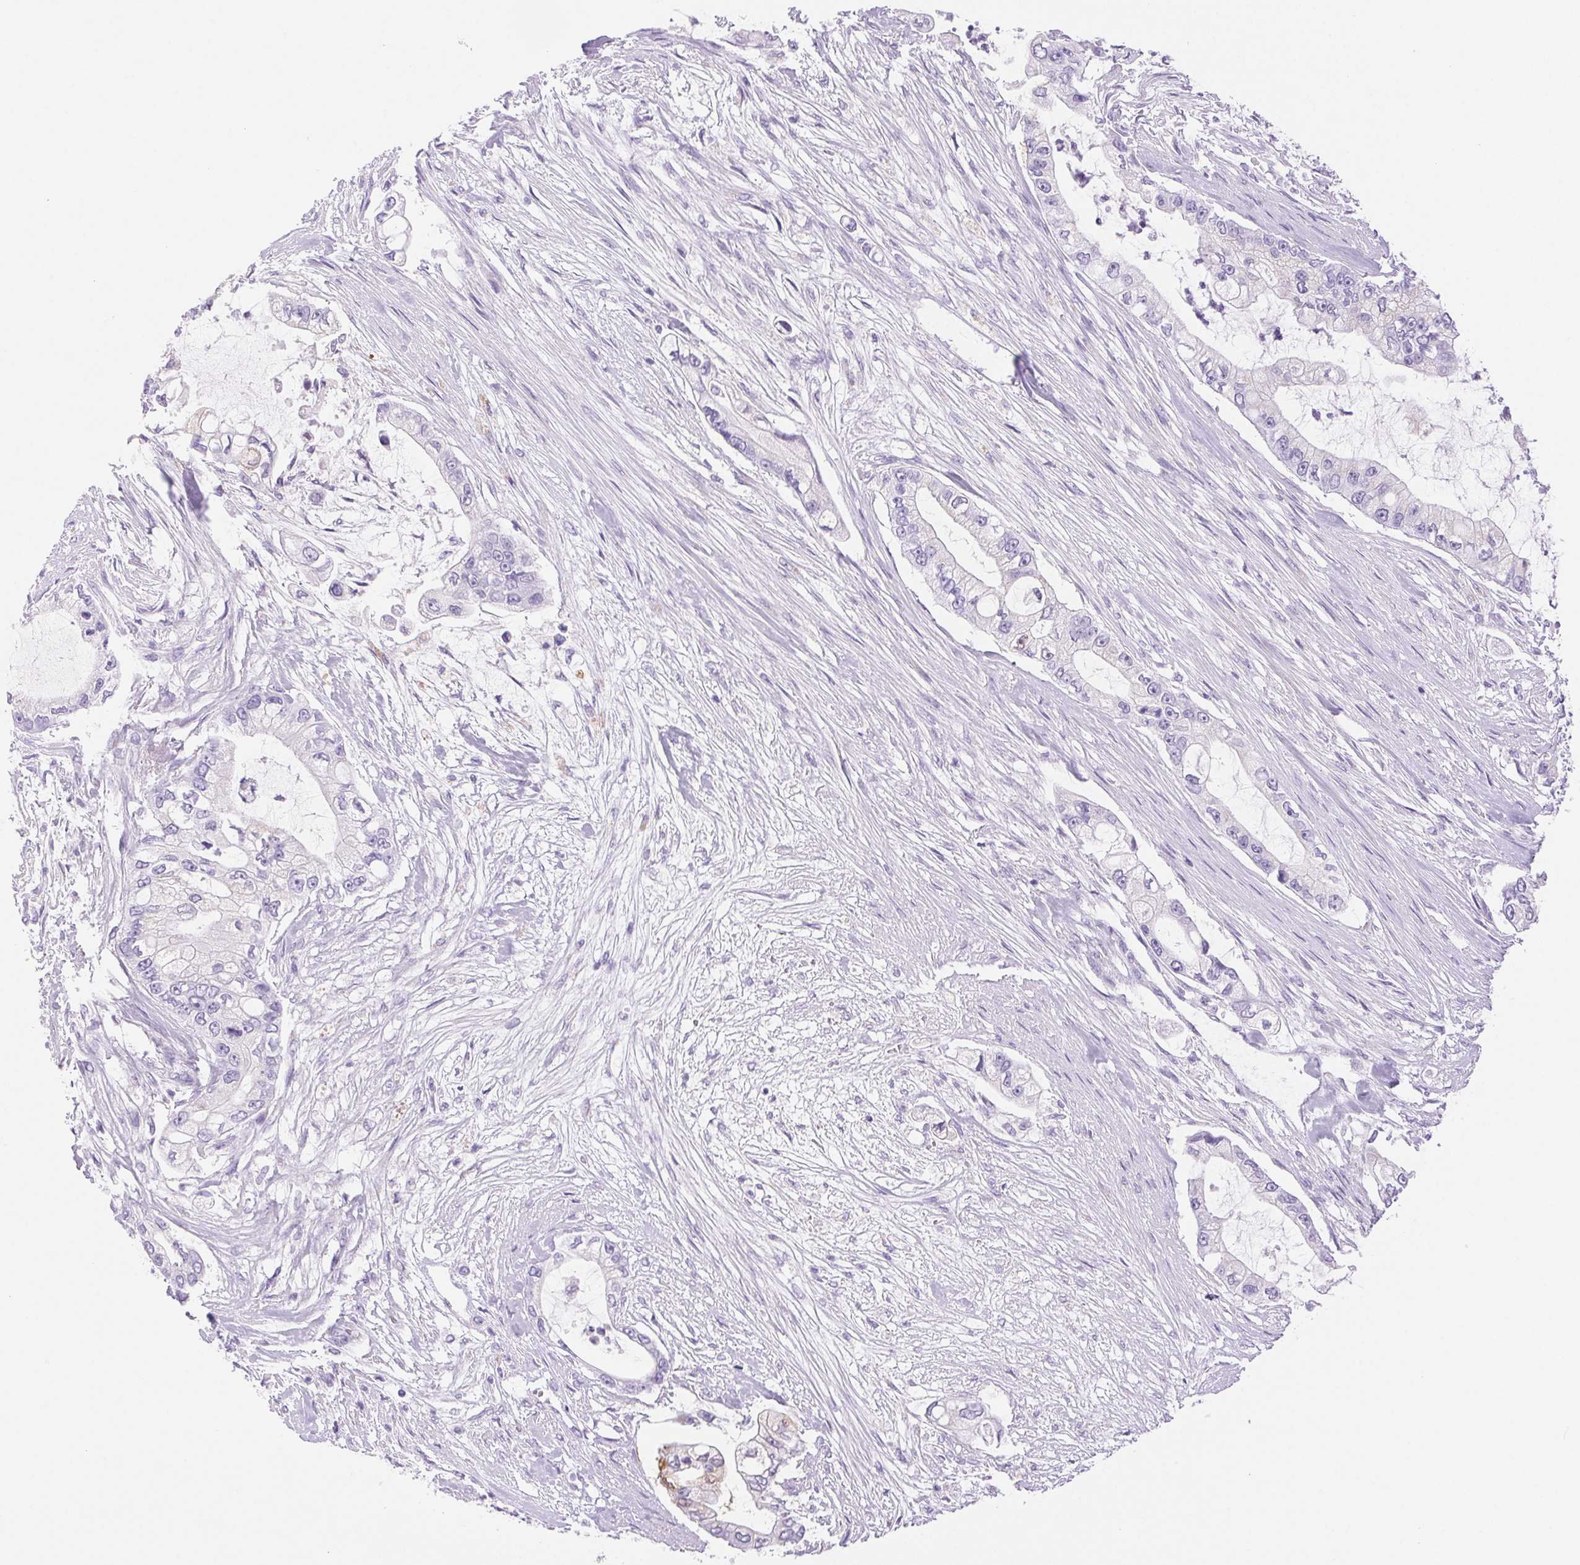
{"staining": {"intensity": "negative", "quantity": "none", "location": "none"}, "tissue": "pancreatic cancer", "cell_type": "Tumor cells", "image_type": "cancer", "snomed": [{"axis": "morphology", "description": "Adenocarcinoma, NOS"}, {"axis": "topography", "description": "Pancreas"}], "caption": "The image shows no significant positivity in tumor cells of pancreatic cancer (adenocarcinoma). (Immunohistochemistry (ihc), brightfield microscopy, high magnification).", "gene": "SERPINB3", "patient": {"sex": "female", "age": 69}}